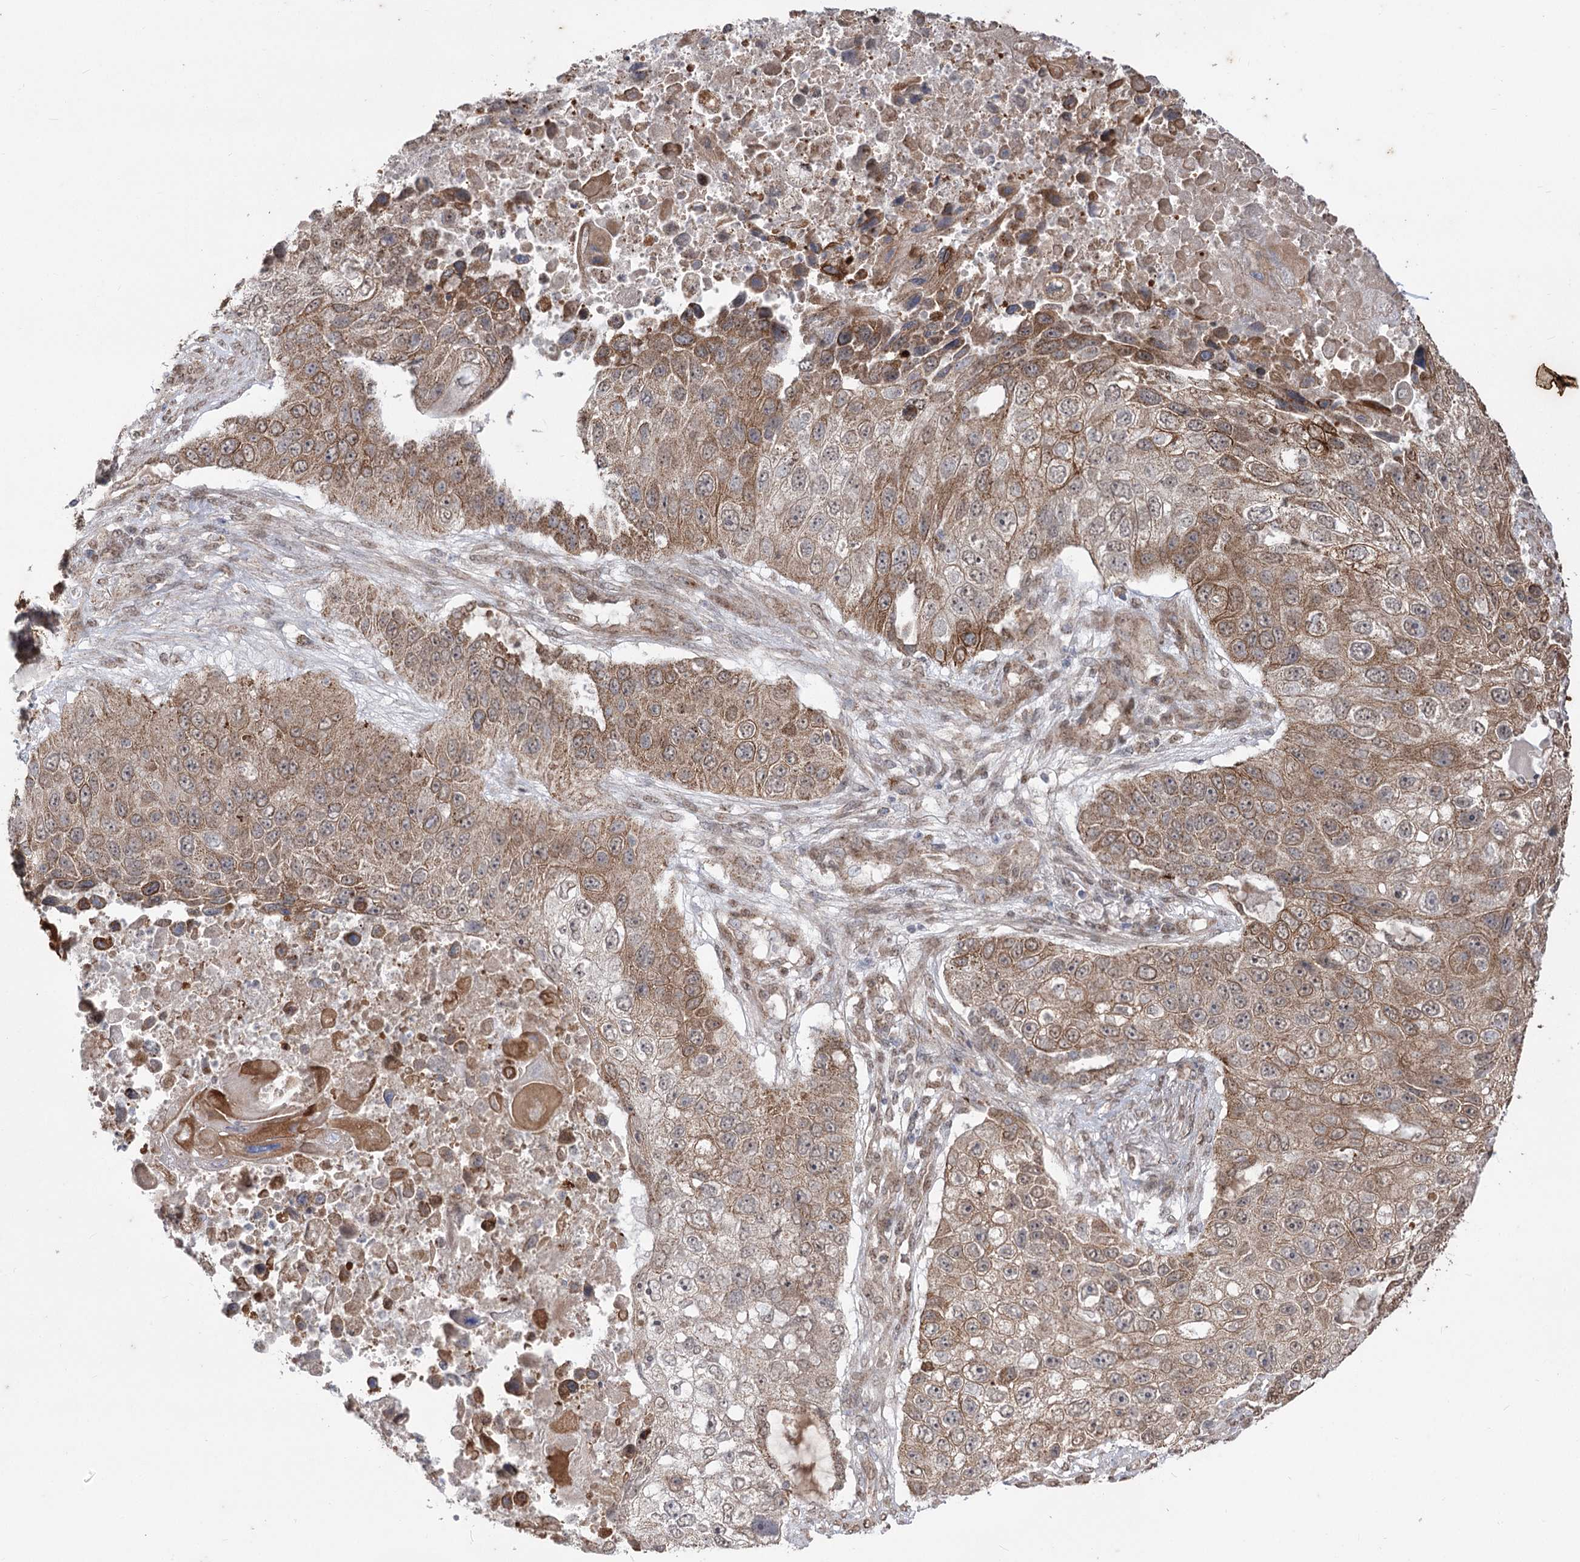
{"staining": {"intensity": "moderate", "quantity": ">75%", "location": "cytoplasmic/membranous"}, "tissue": "lung cancer", "cell_type": "Tumor cells", "image_type": "cancer", "snomed": [{"axis": "morphology", "description": "Squamous cell carcinoma, NOS"}, {"axis": "topography", "description": "Lung"}], "caption": "Immunohistochemistry (DAB) staining of lung cancer (squamous cell carcinoma) reveals moderate cytoplasmic/membranous protein positivity in approximately >75% of tumor cells.", "gene": "ZSCAN23", "patient": {"sex": "male", "age": 61}}